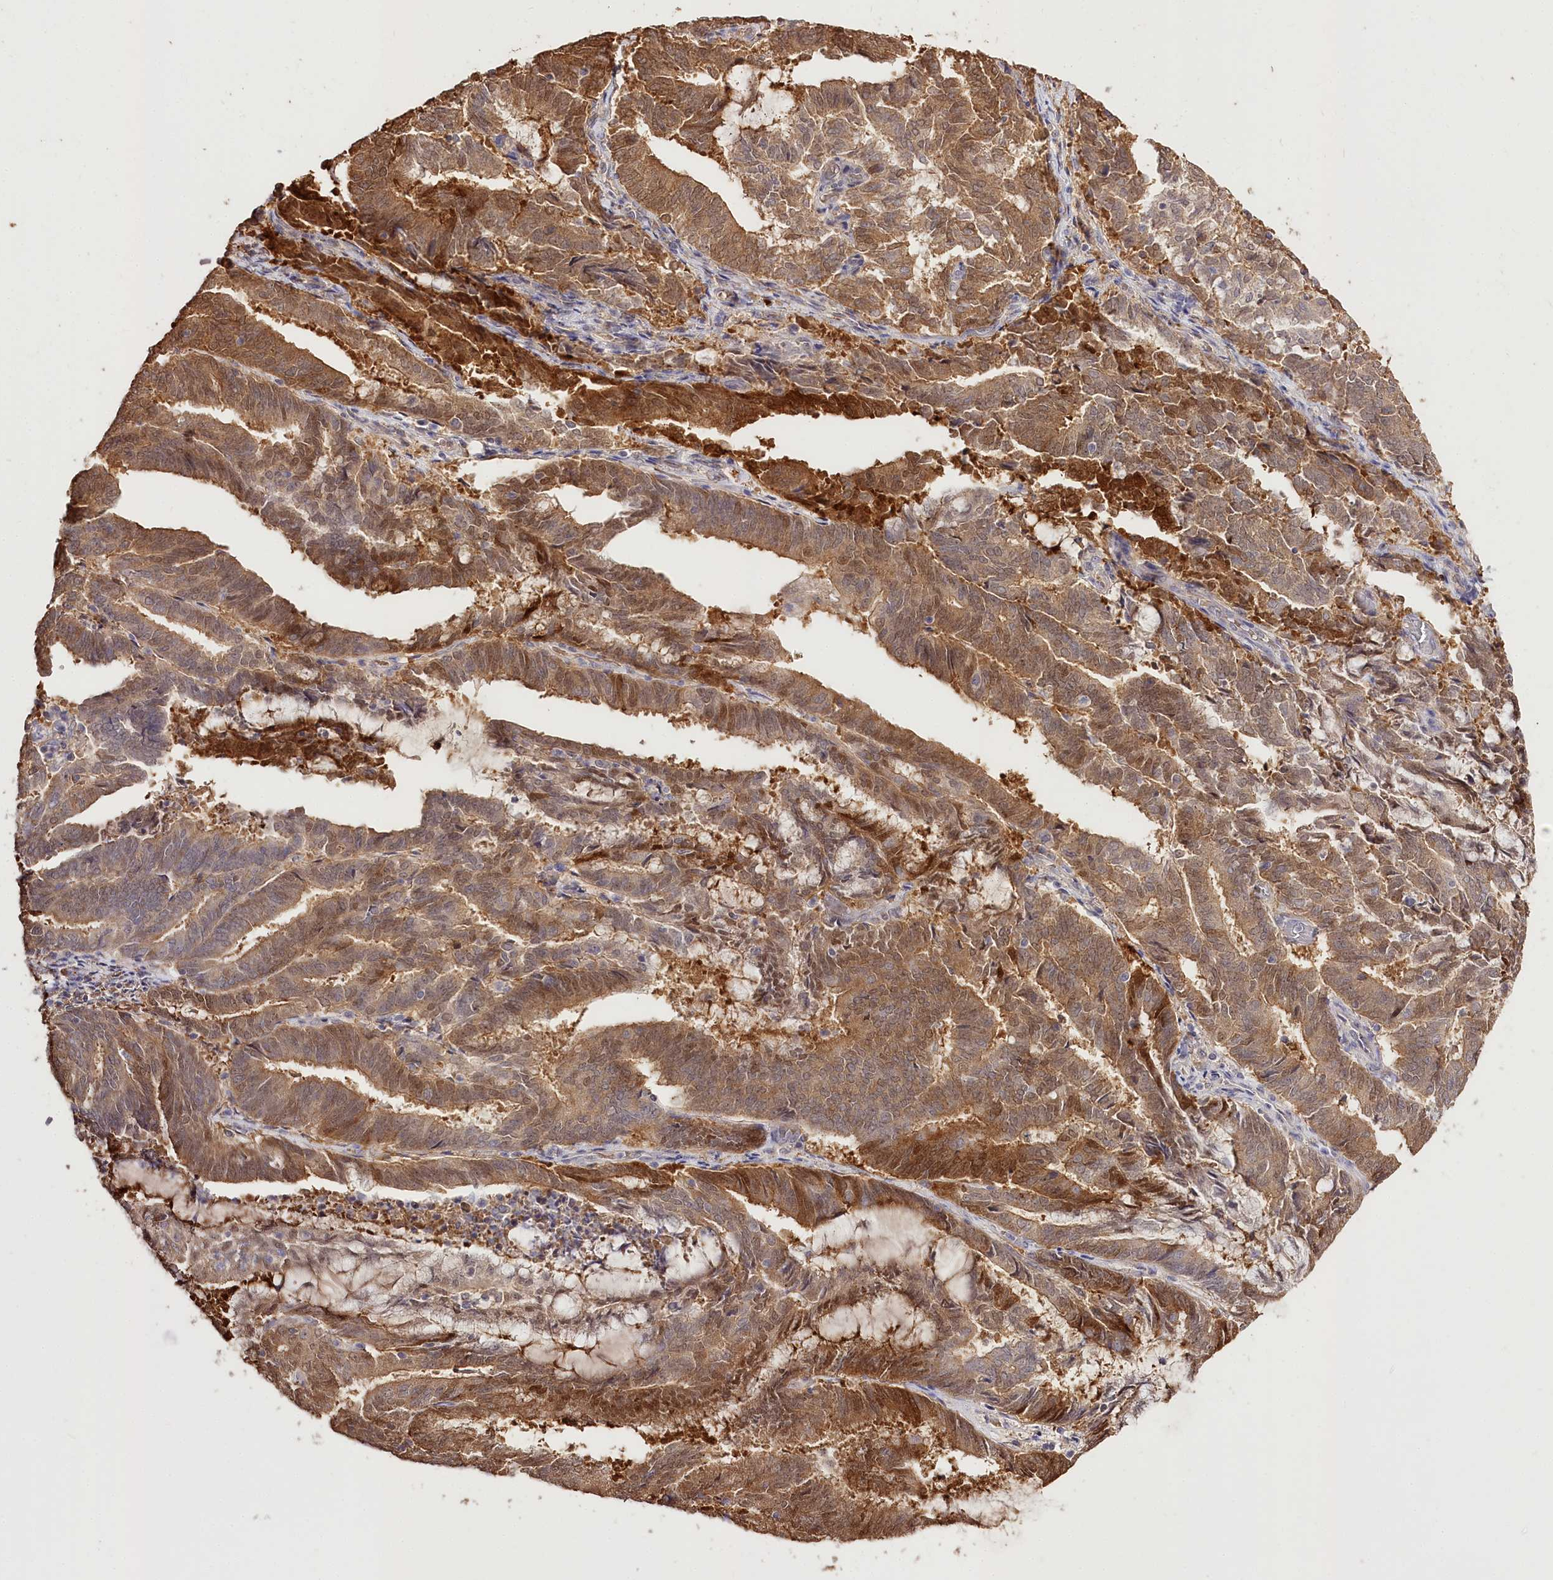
{"staining": {"intensity": "moderate", "quantity": ">75%", "location": "cytoplasmic/membranous"}, "tissue": "endometrial cancer", "cell_type": "Tumor cells", "image_type": "cancer", "snomed": [{"axis": "morphology", "description": "Adenocarcinoma, NOS"}, {"axis": "topography", "description": "Endometrium"}], "caption": "Adenocarcinoma (endometrial) stained with a brown dye exhibits moderate cytoplasmic/membranous positive staining in about >75% of tumor cells.", "gene": "R3HDM2", "patient": {"sex": "female", "age": 80}}